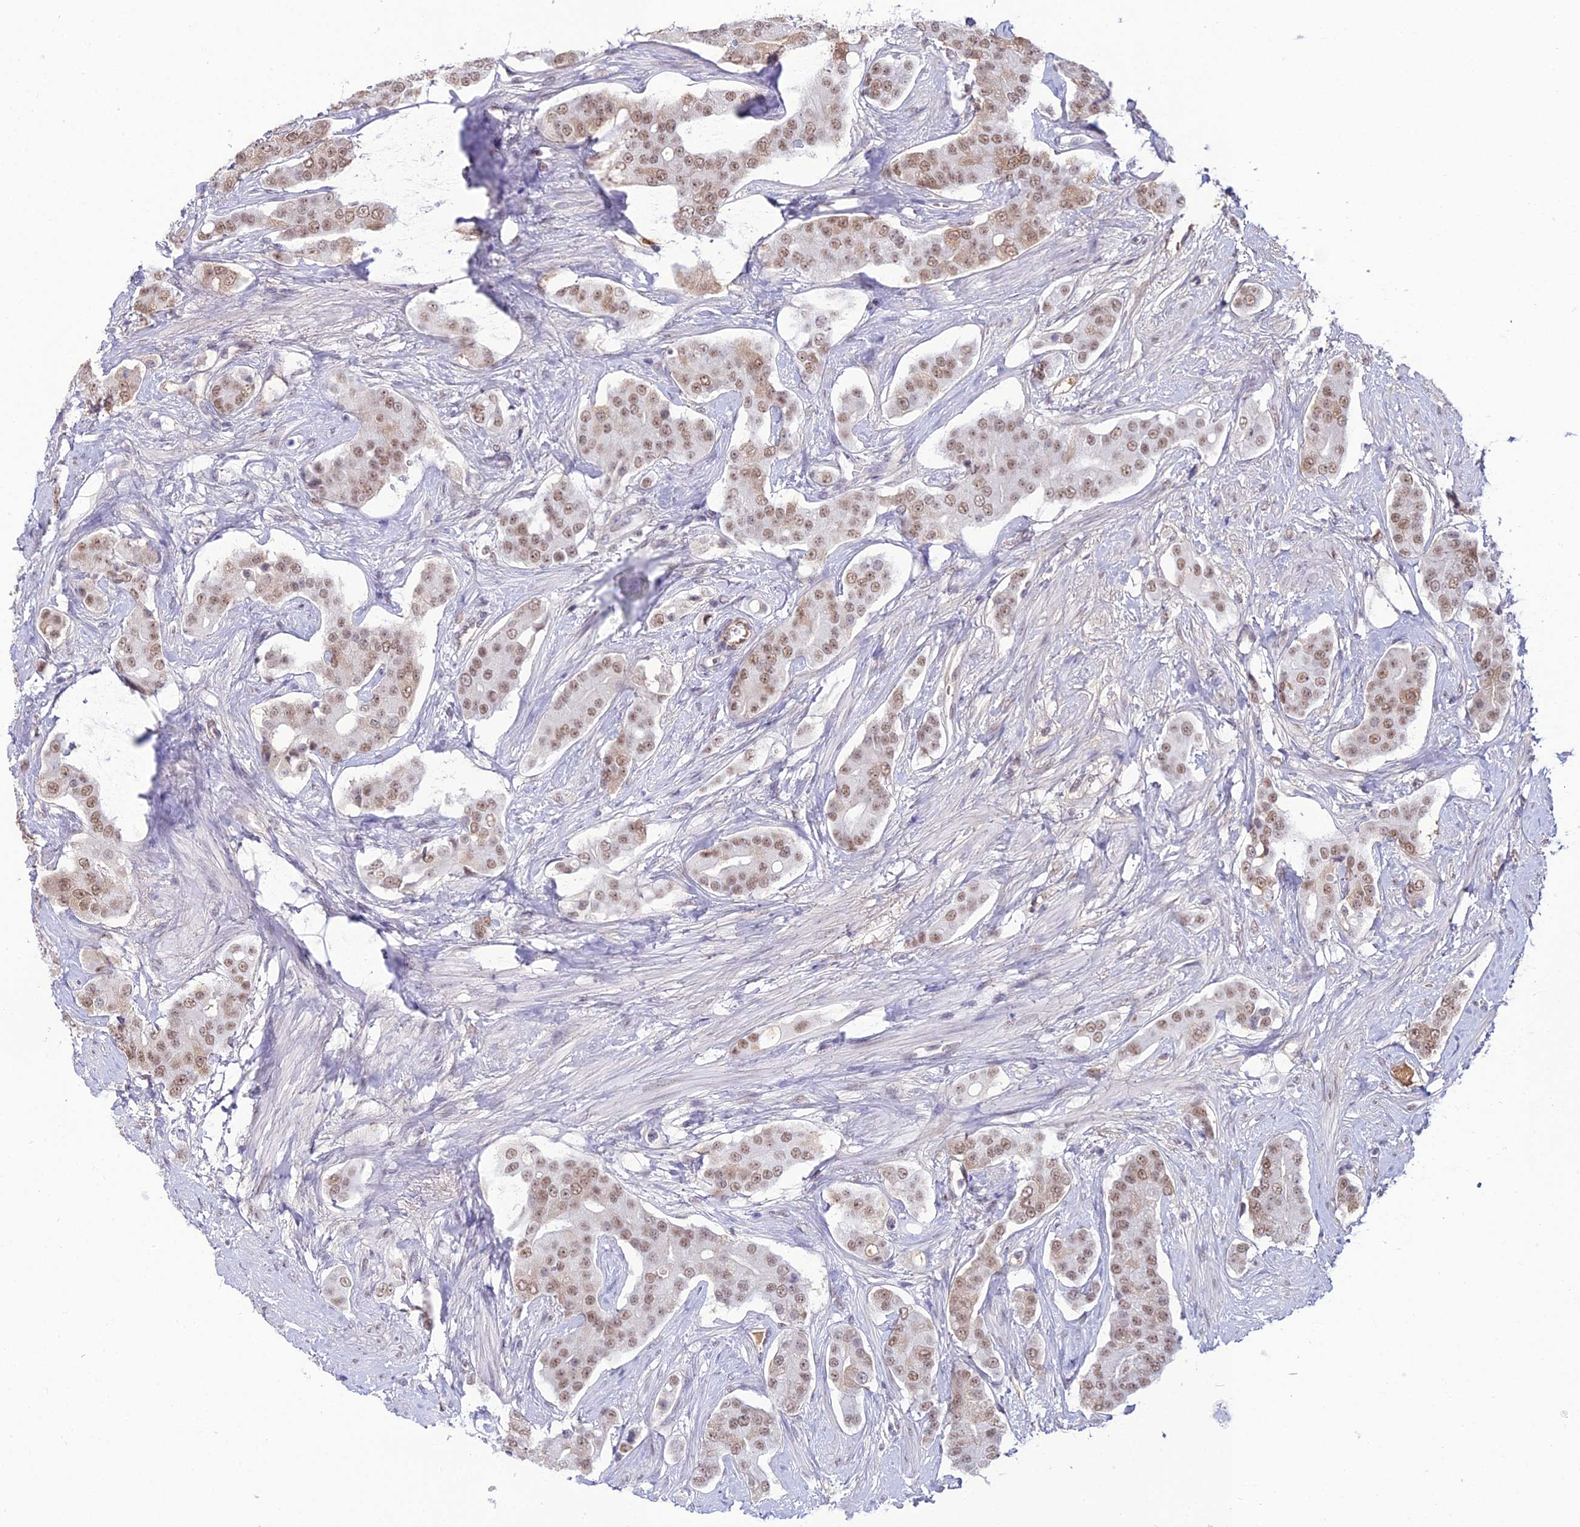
{"staining": {"intensity": "weak", "quantity": ">75%", "location": "nuclear"}, "tissue": "prostate cancer", "cell_type": "Tumor cells", "image_type": "cancer", "snomed": [{"axis": "morphology", "description": "Adenocarcinoma, High grade"}, {"axis": "topography", "description": "Prostate"}], "caption": "Prostate adenocarcinoma (high-grade) stained for a protein shows weak nuclear positivity in tumor cells.", "gene": "RBM12", "patient": {"sex": "male", "age": 71}}